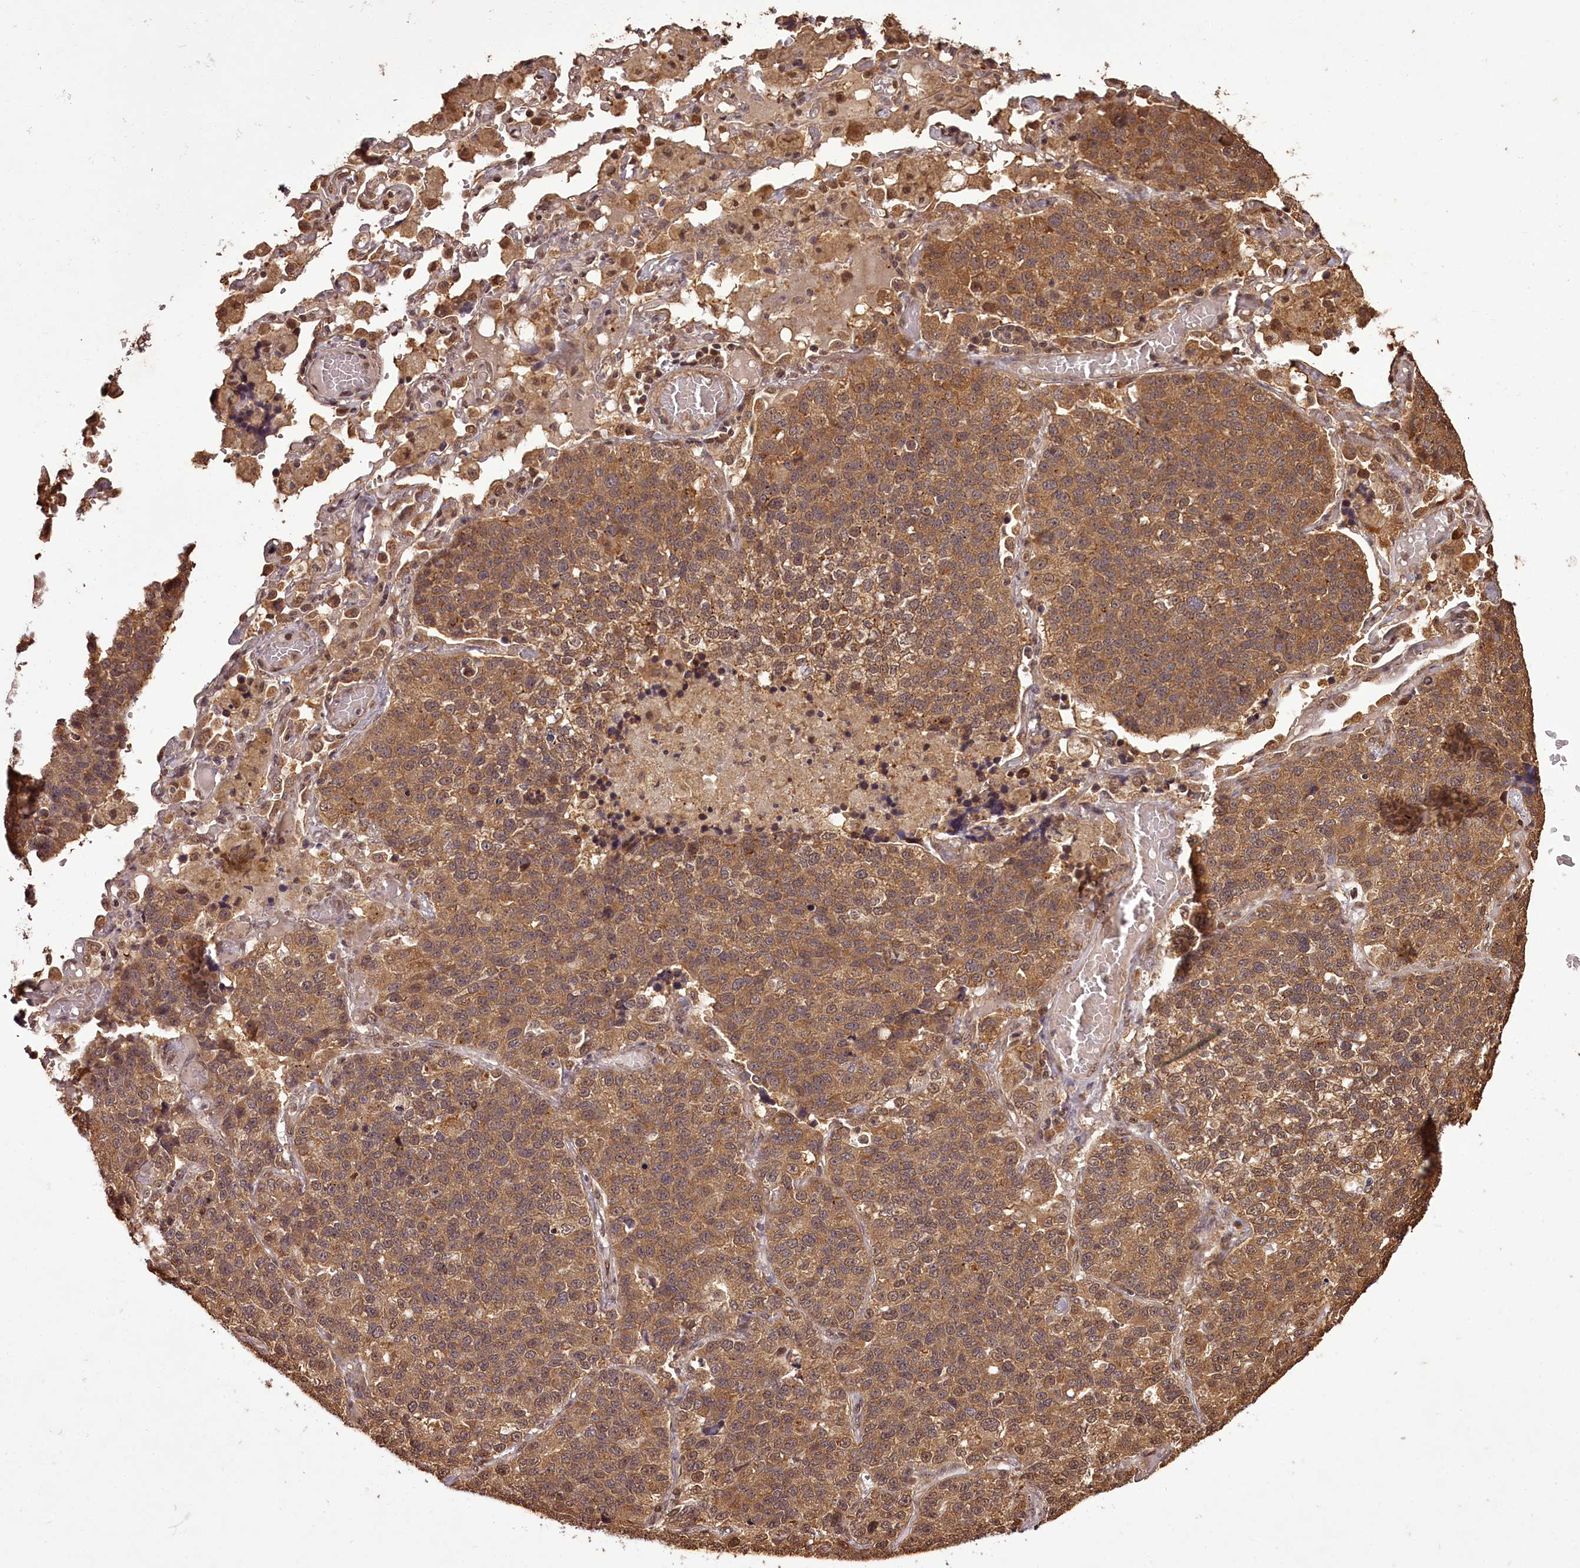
{"staining": {"intensity": "moderate", "quantity": ">75%", "location": "cytoplasmic/membranous"}, "tissue": "lung cancer", "cell_type": "Tumor cells", "image_type": "cancer", "snomed": [{"axis": "morphology", "description": "Adenocarcinoma, NOS"}, {"axis": "topography", "description": "Lung"}], "caption": "An immunohistochemistry histopathology image of tumor tissue is shown. Protein staining in brown labels moderate cytoplasmic/membranous positivity in lung cancer (adenocarcinoma) within tumor cells. The staining was performed using DAB, with brown indicating positive protein expression. Nuclei are stained blue with hematoxylin.", "gene": "NPRL2", "patient": {"sex": "male", "age": 49}}